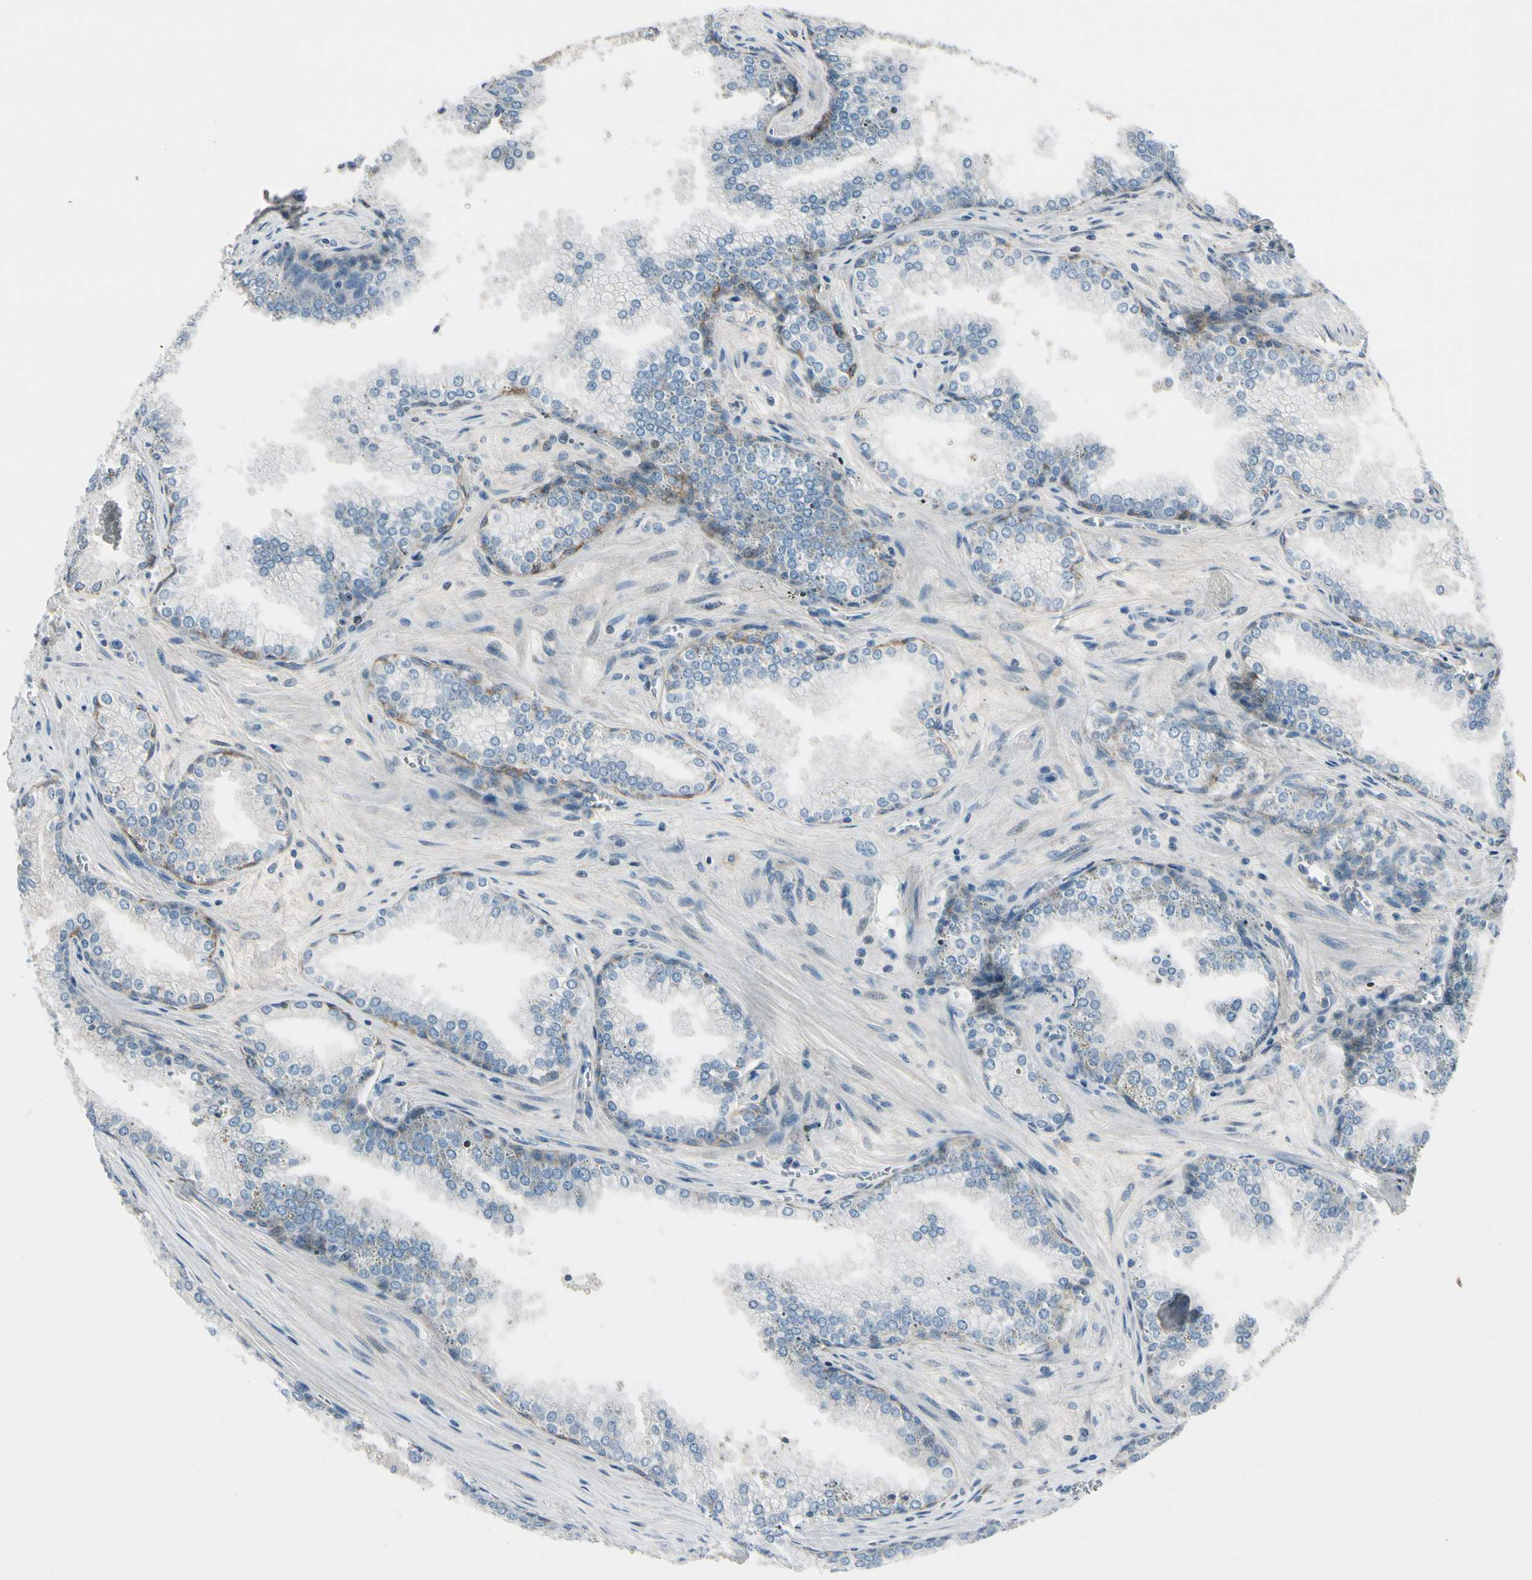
{"staining": {"intensity": "negative", "quantity": "none", "location": "none"}, "tissue": "prostate cancer", "cell_type": "Tumor cells", "image_type": "cancer", "snomed": [{"axis": "morphology", "description": "Adenocarcinoma, Low grade"}, {"axis": "topography", "description": "Prostate"}], "caption": "Immunohistochemical staining of prostate low-grade adenocarcinoma shows no significant expression in tumor cells.", "gene": "PDPN", "patient": {"sex": "male", "age": 60}}